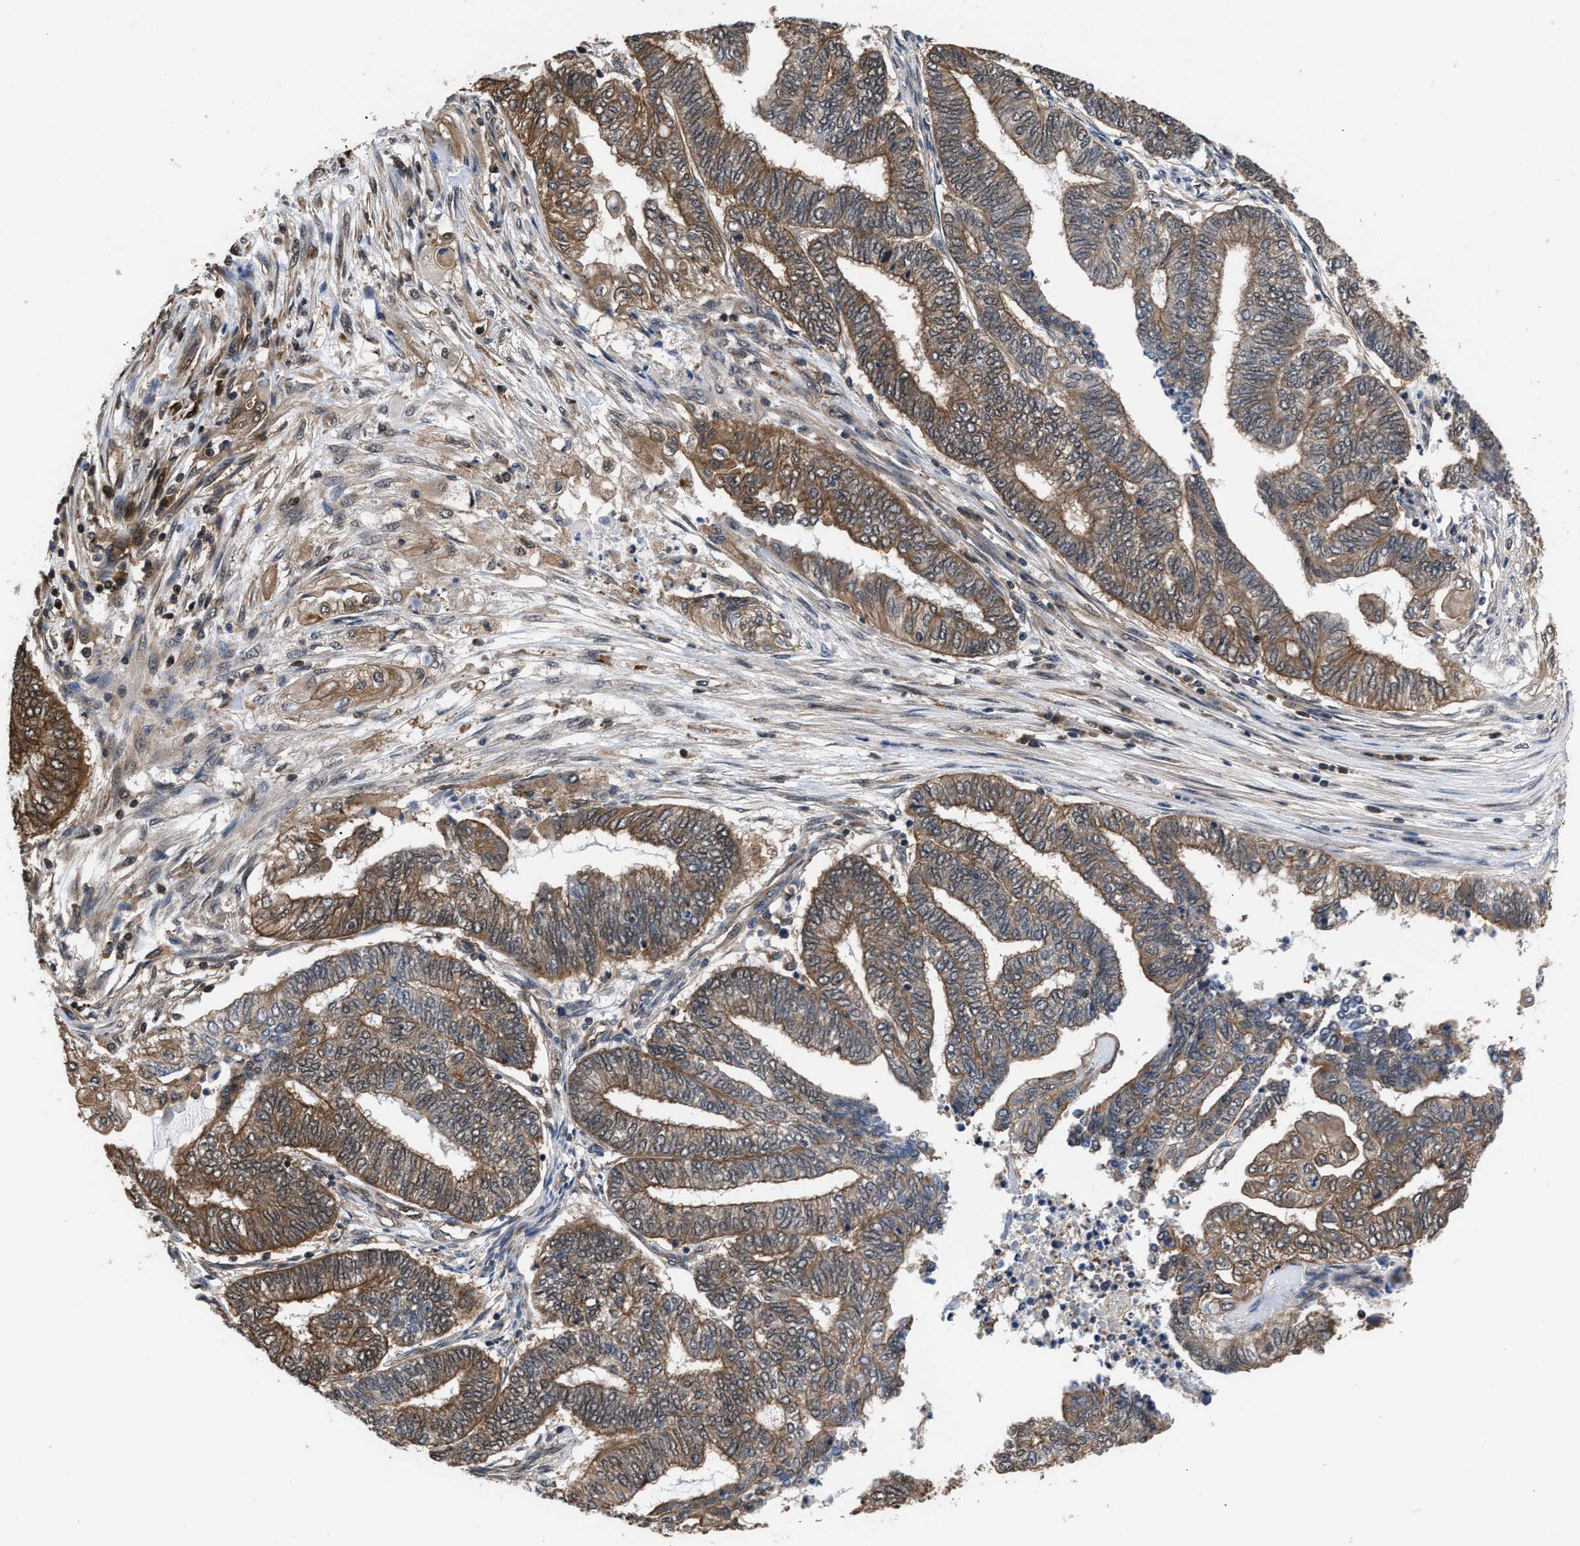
{"staining": {"intensity": "weak", "quantity": ">75%", "location": "cytoplasmic/membranous"}, "tissue": "endometrial cancer", "cell_type": "Tumor cells", "image_type": "cancer", "snomed": [{"axis": "morphology", "description": "Adenocarcinoma, NOS"}, {"axis": "topography", "description": "Uterus"}, {"axis": "topography", "description": "Endometrium"}], "caption": "Brown immunohistochemical staining in adenocarcinoma (endometrial) demonstrates weak cytoplasmic/membranous positivity in about >75% of tumor cells.", "gene": "SCAI", "patient": {"sex": "female", "age": 70}}